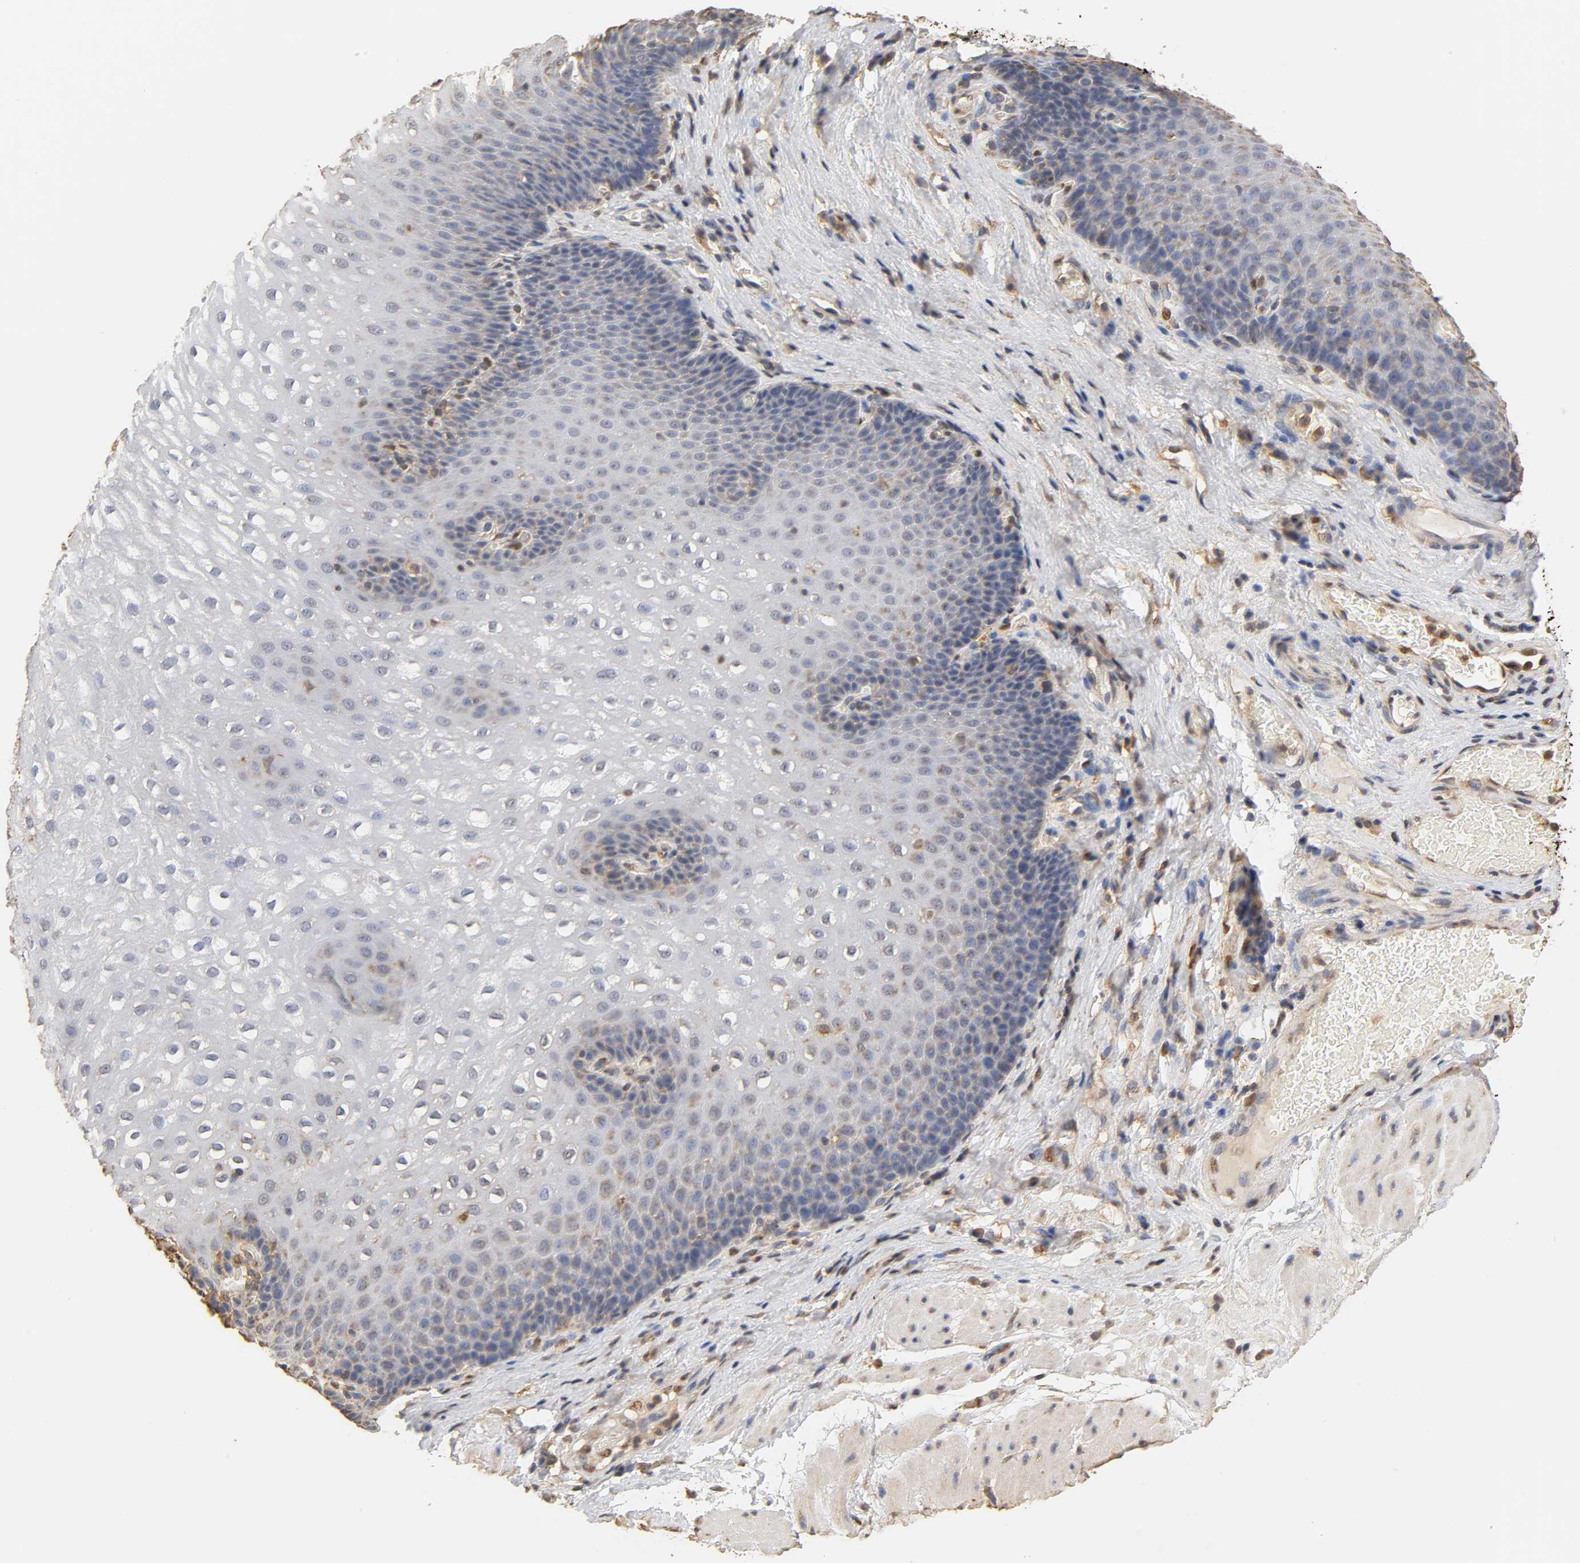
{"staining": {"intensity": "weak", "quantity": "25%-75%", "location": "cytoplasmic/membranous"}, "tissue": "esophagus", "cell_type": "Squamous epithelial cells", "image_type": "normal", "snomed": [{"axis": "morphology", "description": "Normal tissue, NOS"}, {"axis": "topography", "description": "Esophagus"}], "caption": "This is a histology image of immunohistochemistry staining of normal esophagus, which shows weak staining in the cytoplasmic/membranous of squamous epithelial cells.", "gene": "PKN1", "patient": {"sex": "male", "age": 48}}